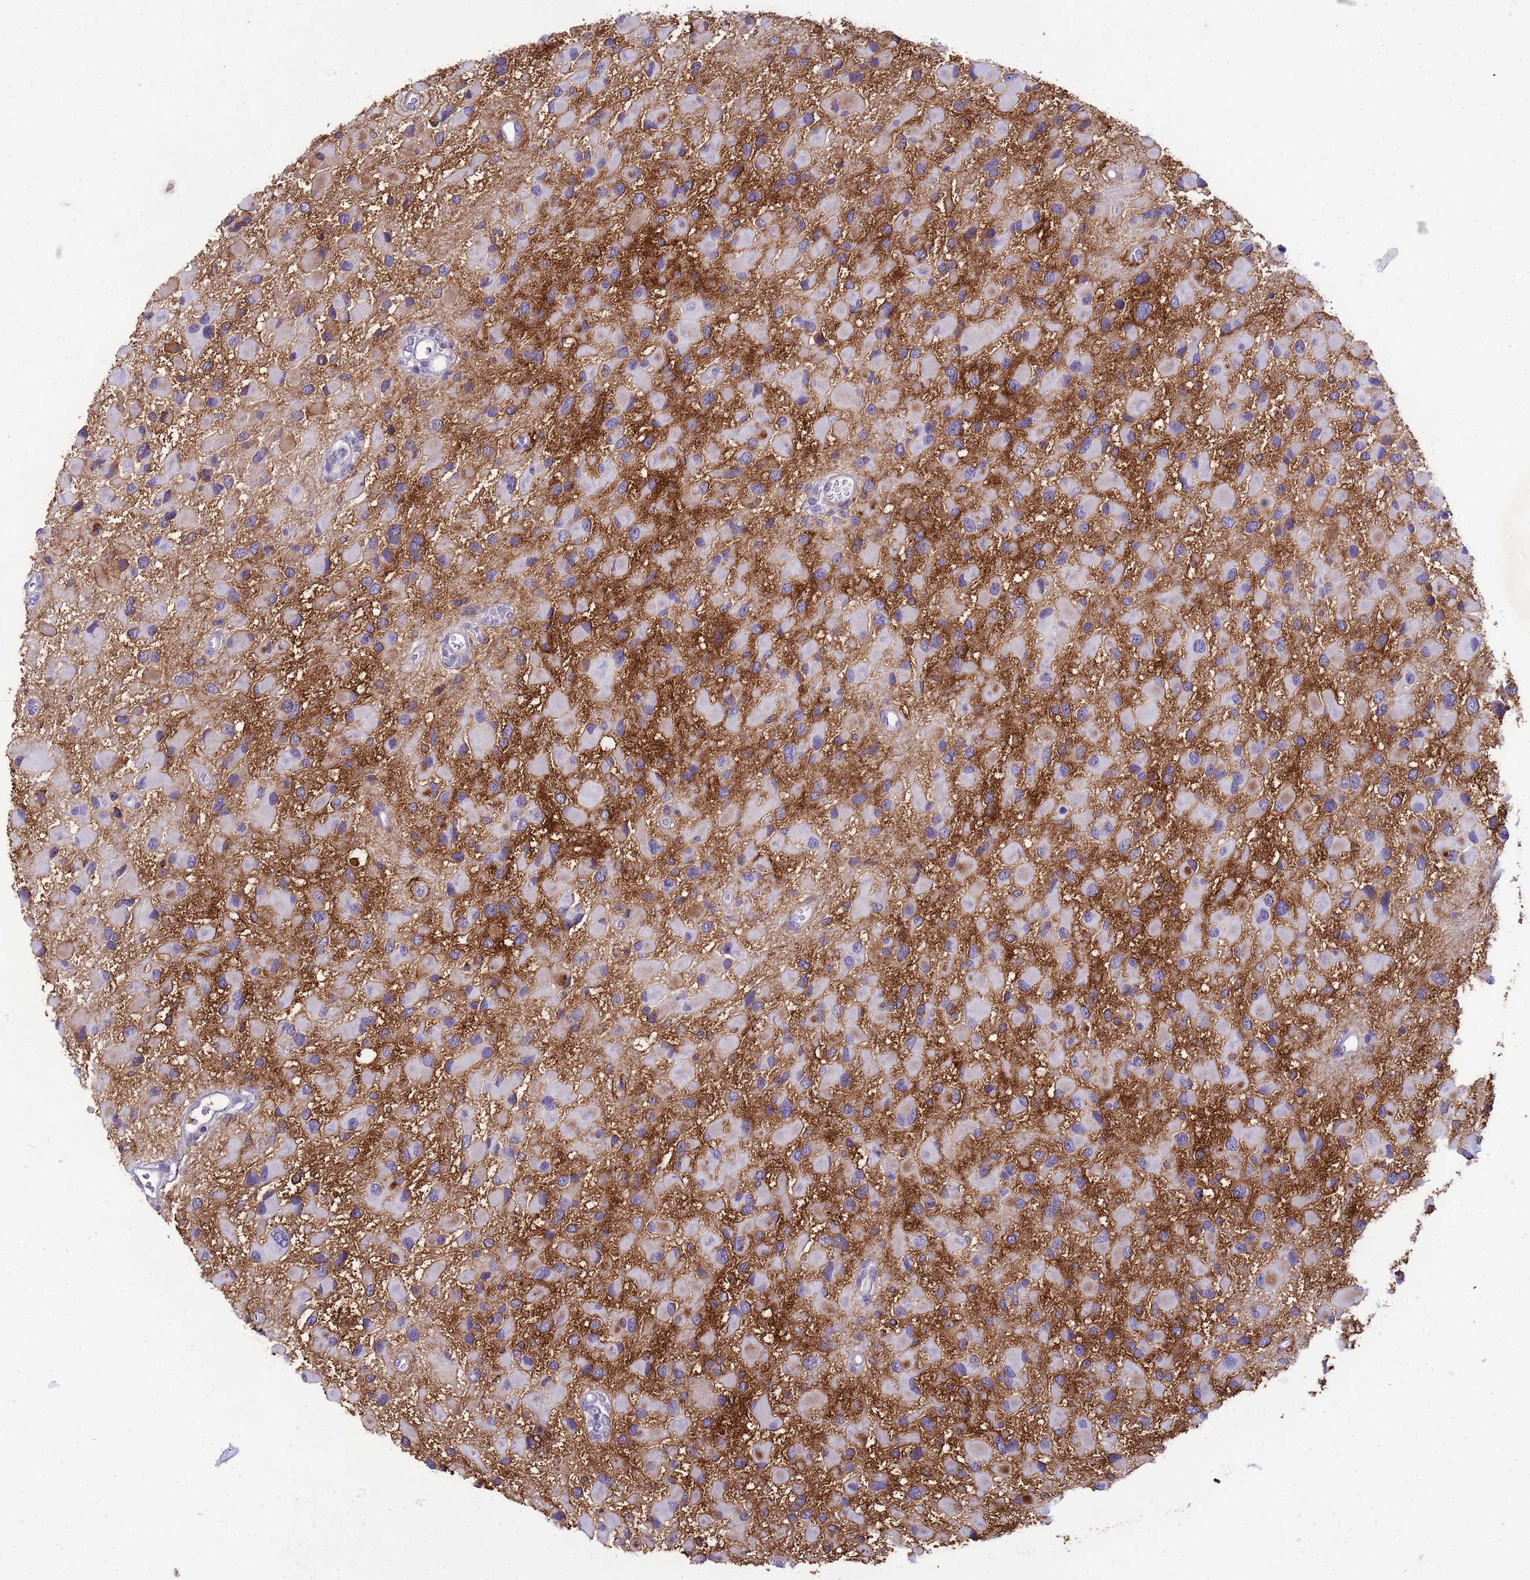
{"staining": {"intensity": "negative", "quantity": "none", "location": "none"}, "tissue": "glioma", "cell_type": "Tumor cells", "image_type": "cancer", "snomed": [{"axis": "morphology", "description": "Glioma, malignant, High grade"}, {"axis": "topography", "description": "Brain"}], "caption": "Immunohistochemical staining of malignant glioma (high-grade) demonstrates no significant expression in tumor cells. (DAB (3,3'-diaminobenzidine) immunohistochemistry, high magnification).", "gene": "P2RX7", "patient": {"sex": "male", "age": 53}}